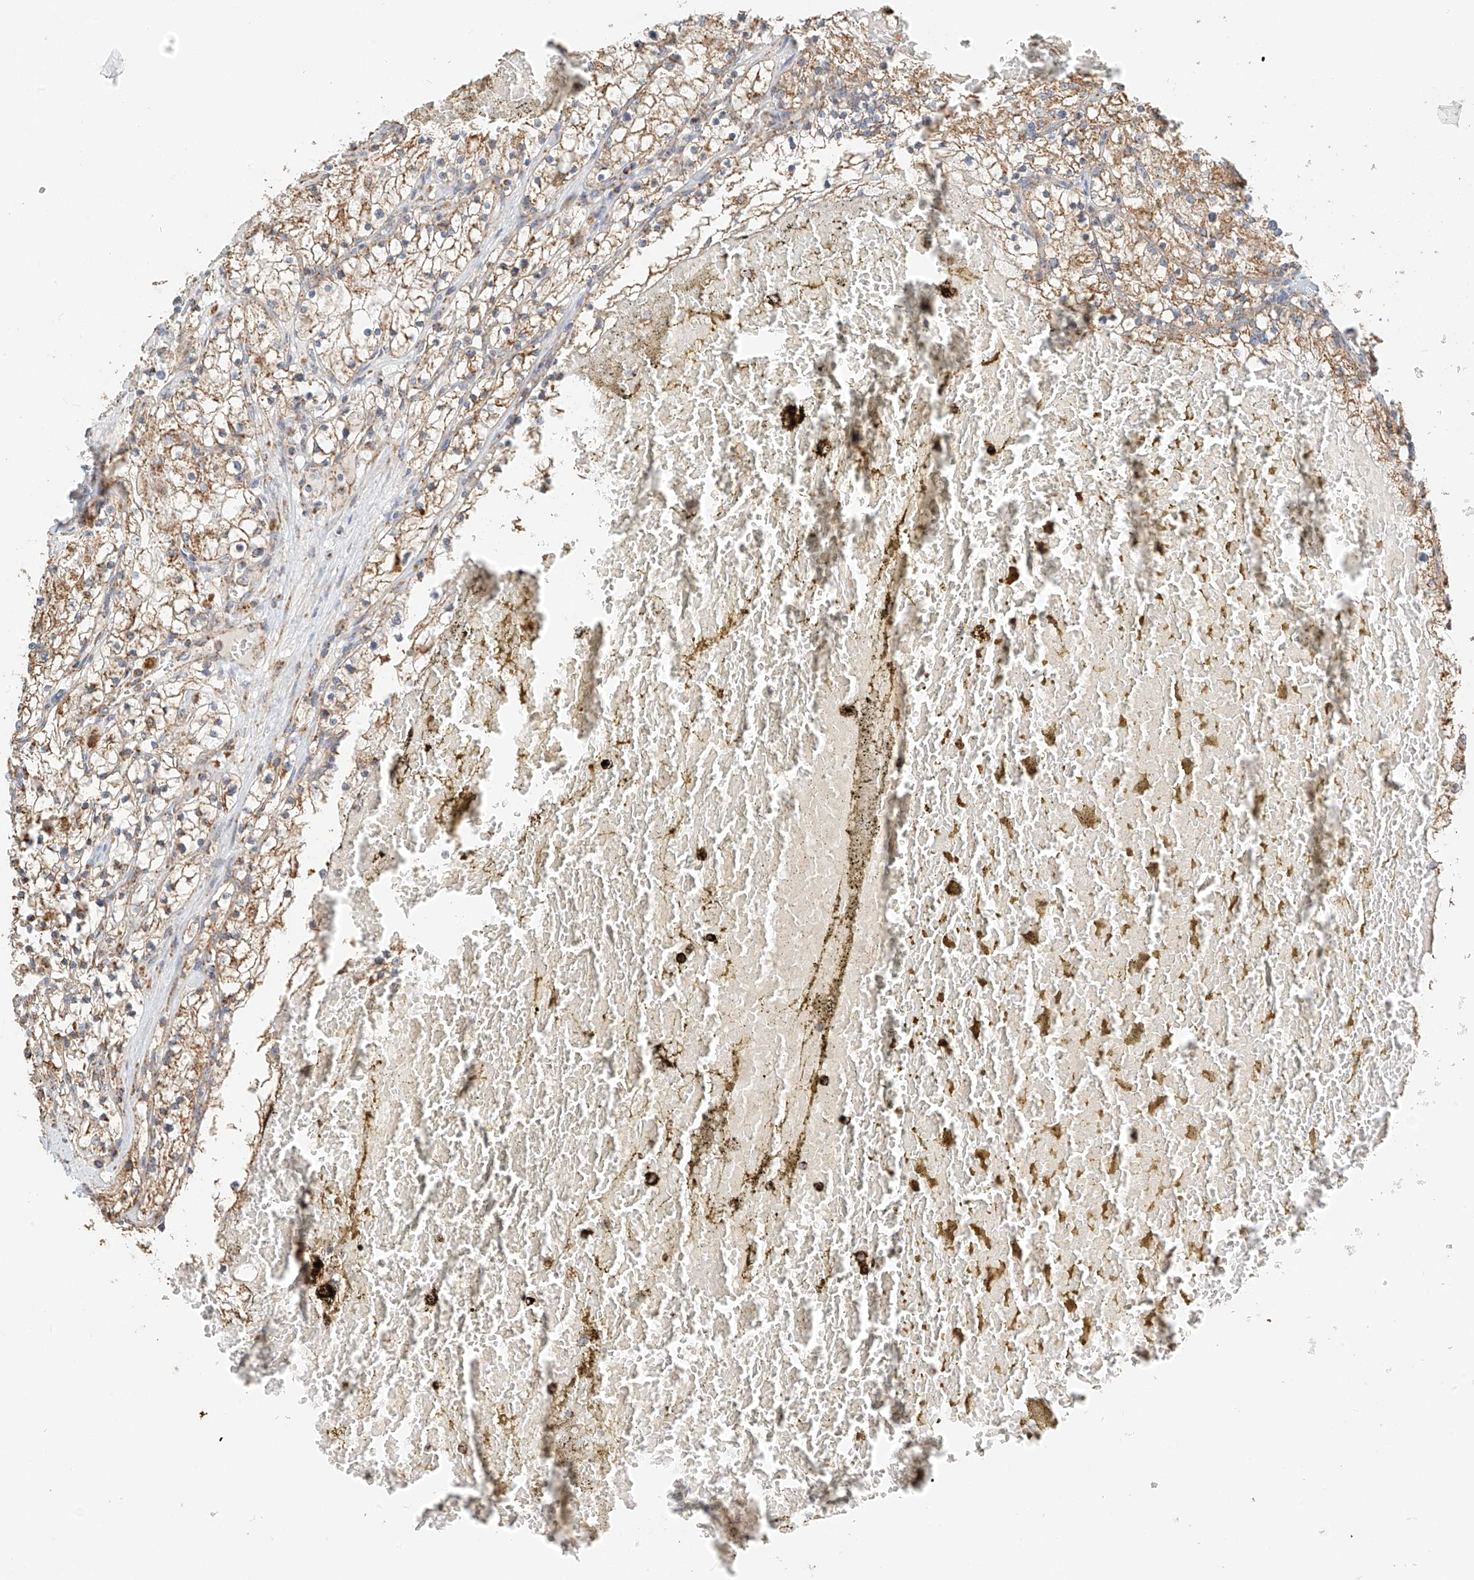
{"staining": {"intensity": "moderate", "quantity": ">75%", "location": "cytoplasmic/membranous"}, "tissue": "renal cancer", "cell_type": "Tumor cells", "image_type": "cancer", "snomed": [{"axis": "morphology", "description": "Normal tissue, NOS"}, {"axis": "morphology", "description": "Adenocarcinoma, NOS"}, {"axis": "topography", "description": "Kidney"}], "caption": "The photomicrograph displays staining of renal cancer (adenocarcinoma), revealing moderate cytoplasmic/membranous protein expression (brown color) within tumor cells.", "gene": "YIPF7", "patient": {"sex": "male", "age": 68}}